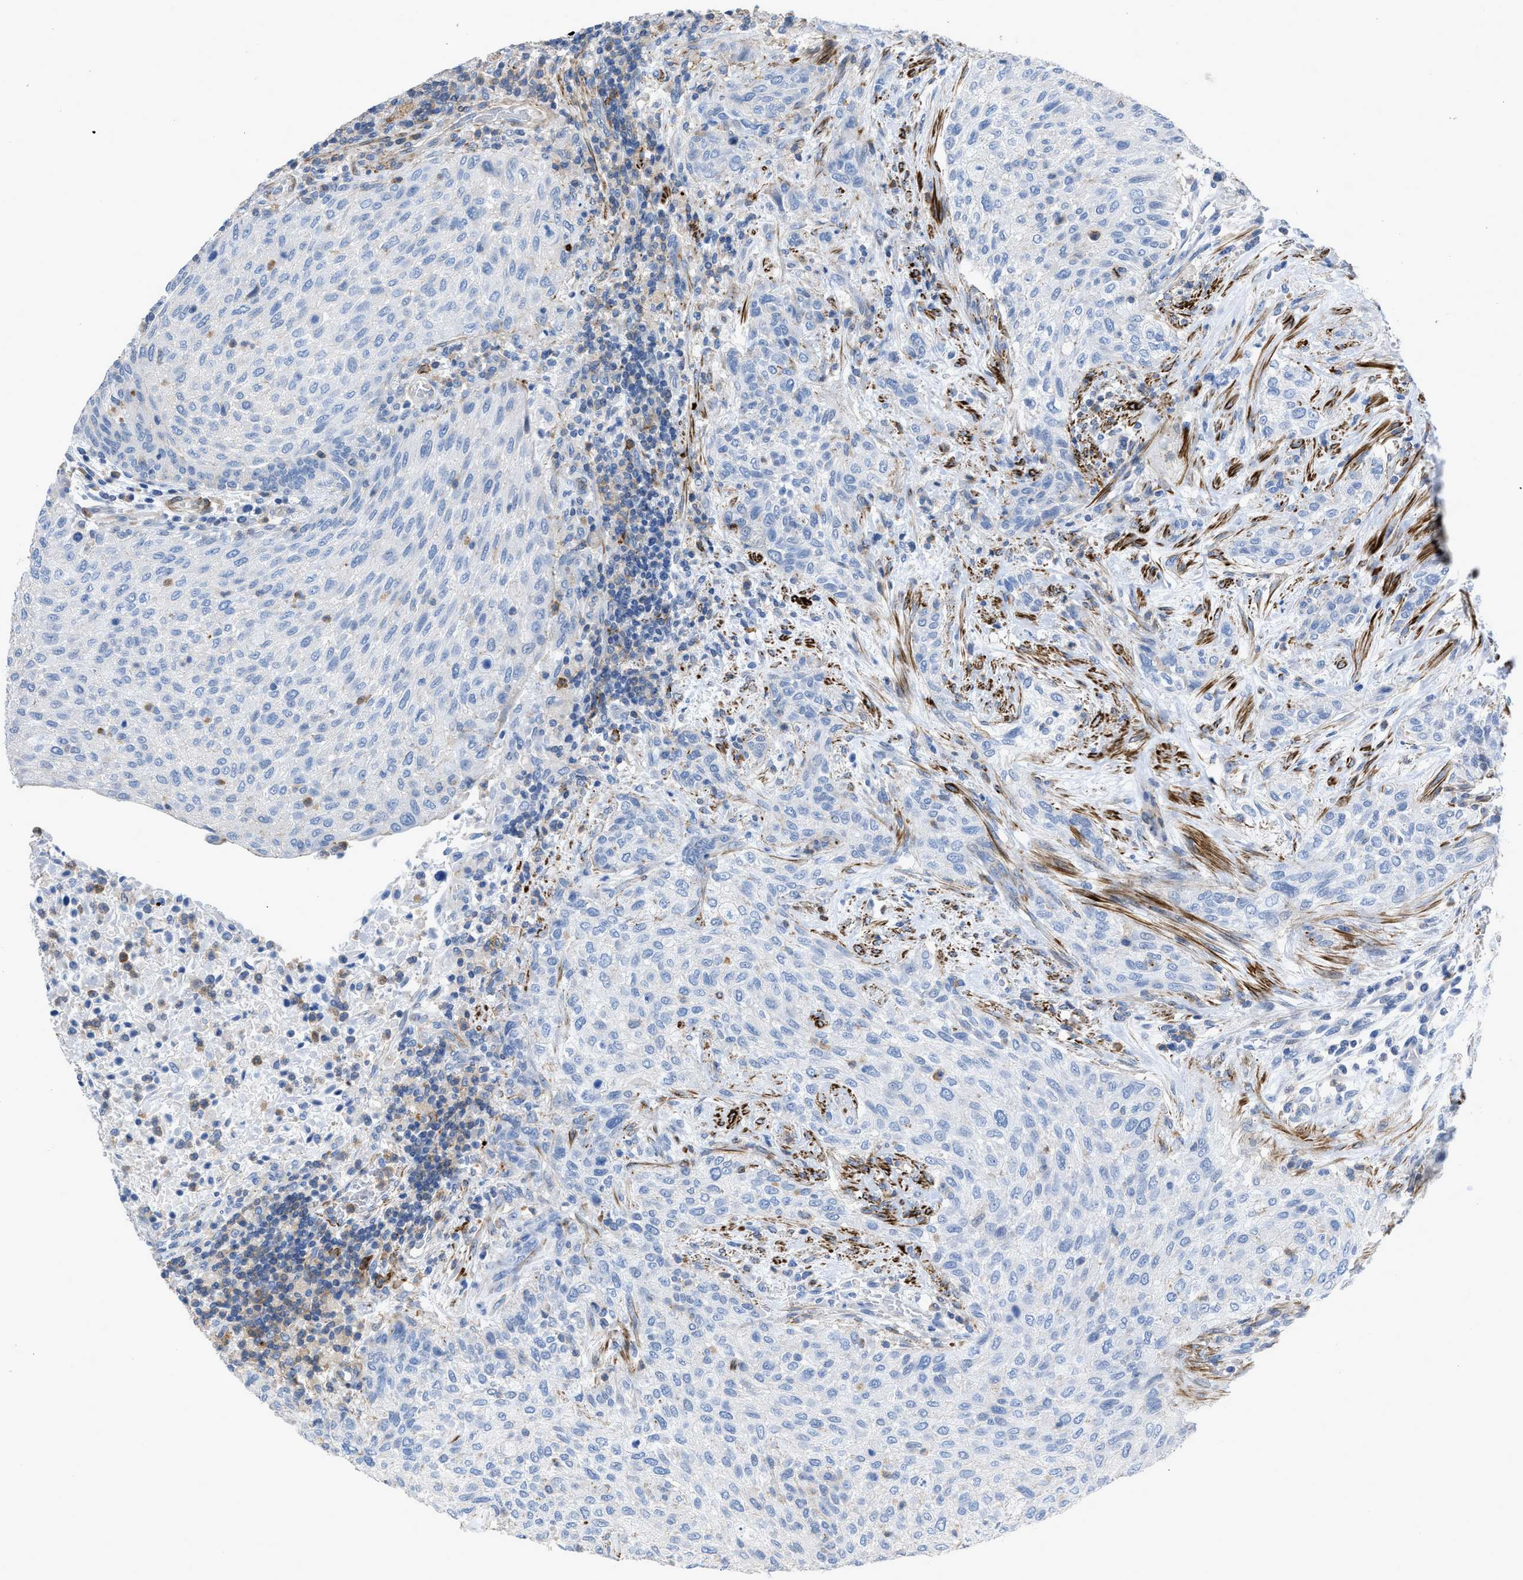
{"staining": {"intensity": "negative", "quantity": "none", "location": "none"}, "tissue": "urothelial cancer", "cell_type": "Tumor cells", "image_type": "cancer", "snomed": [{"axis": "morphology", "description": "Urothelial carcinoma, Low grade"}, {"axis": "morphology", "description": "Urothelial carcinoma, High grade"}, {"axis": "topography", "description": "Urinary bladder"}], "caption": "Immunohistochemical staining of human high-grade urothelial carcinoma displays no significant staining in tumor cells.", "gene": "PRMT2", "patient": {"sex": "male", "age": 35}}